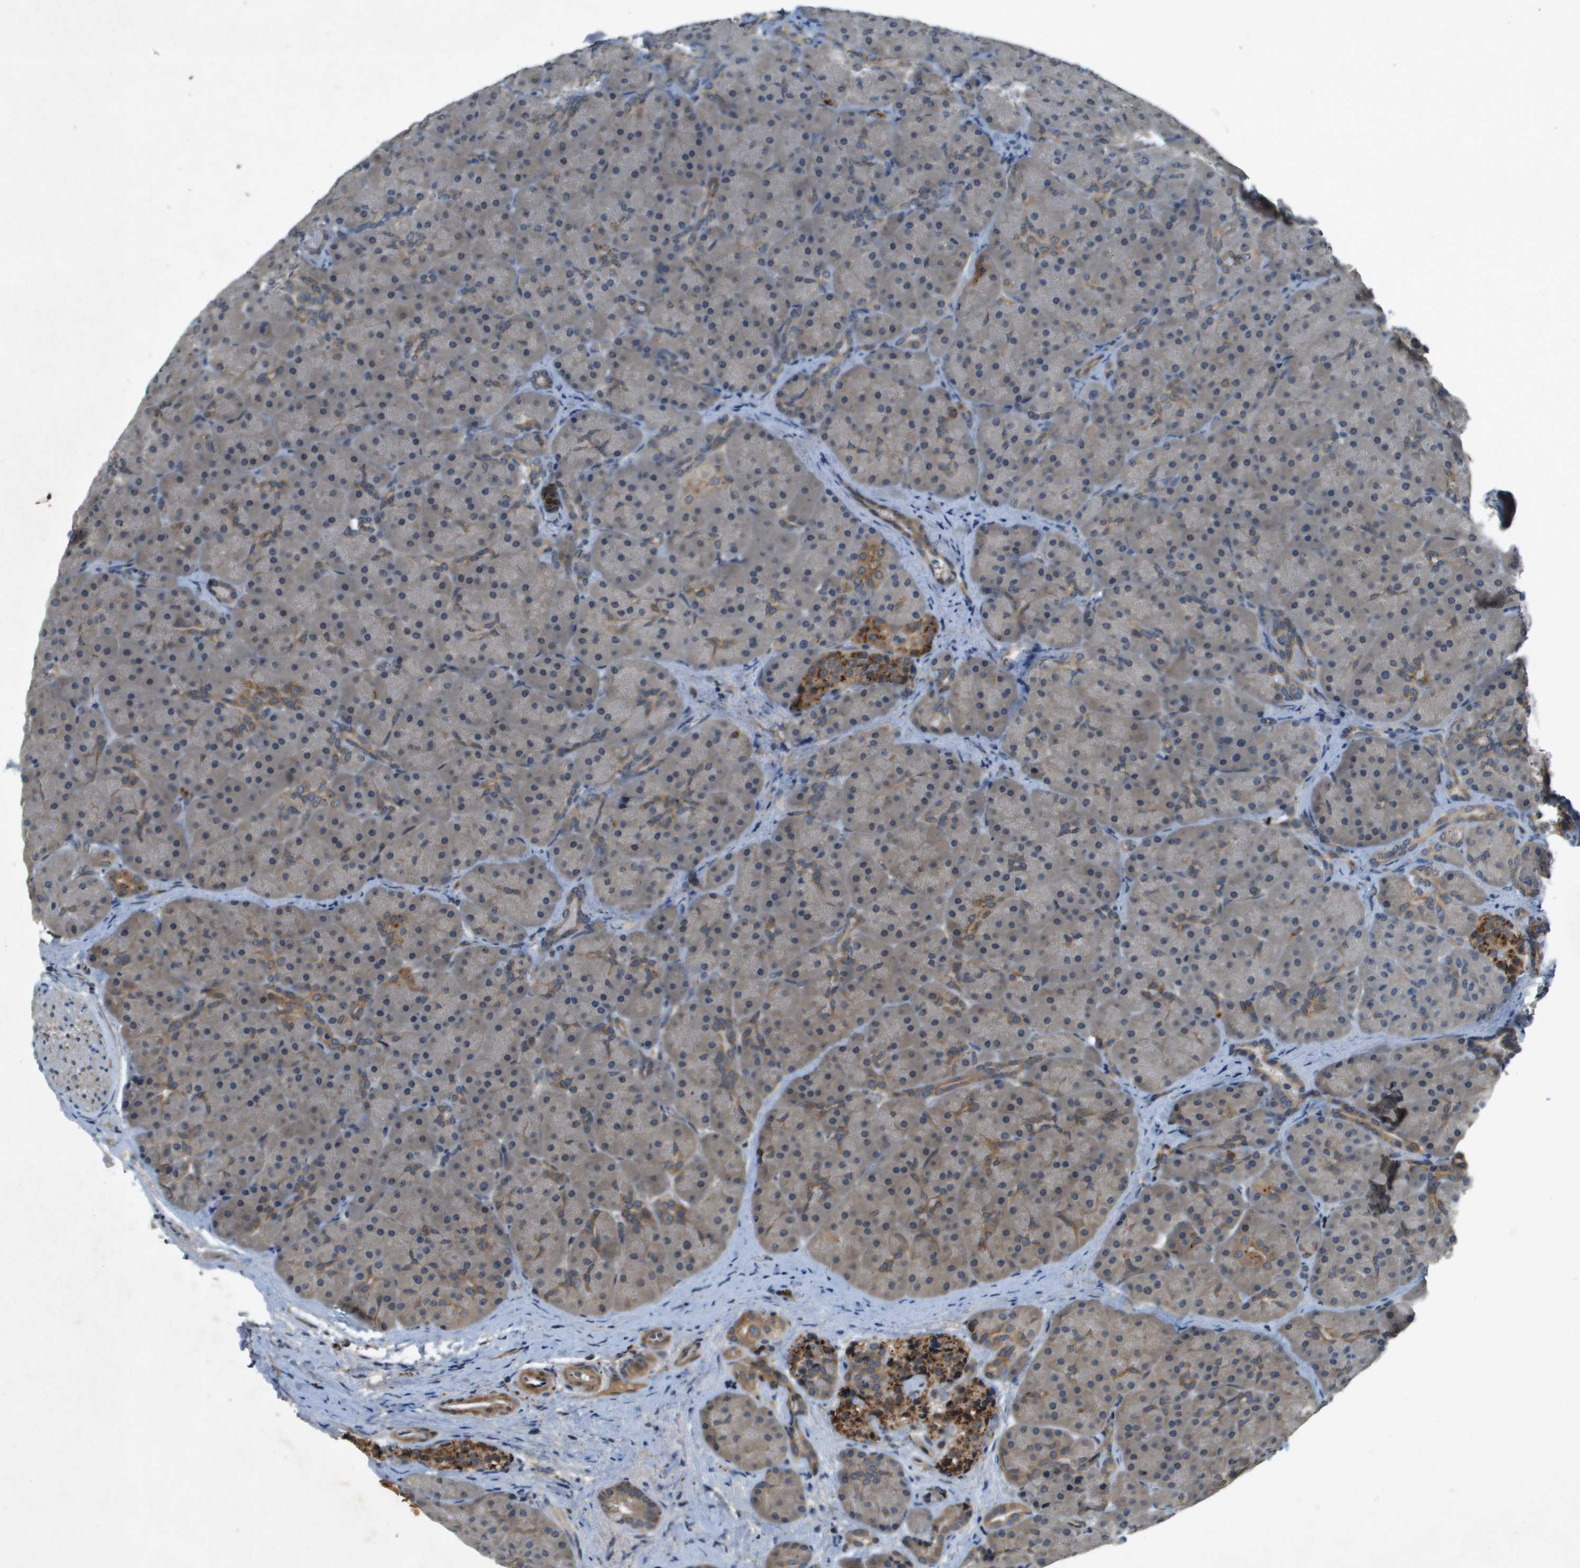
{"staining": {"intensity": "moderate", "quantity": "<25%", "location": "cytoplasmic/membranous"}, "tissue": "pancreas", "cell_type": "Exocrine glandular cells", "image_type": "normal", "snomed": [{"axis": "morphology", "description": "Normal tissue, NOS"}, {"axis": "topography", "description": "Pancreas"}], "caption": "Protein staining displays moderate cytoplasmic/membranous expression in approximately <25% of exocrine glandular cells in unremarkable pancreas. (Stains: DAB in brown, nuclei in blue, Microscopy: brightfield microscopy at high magnification).", "gene": "PGAP3", "patient": {"sex": "male", "age": 66}}